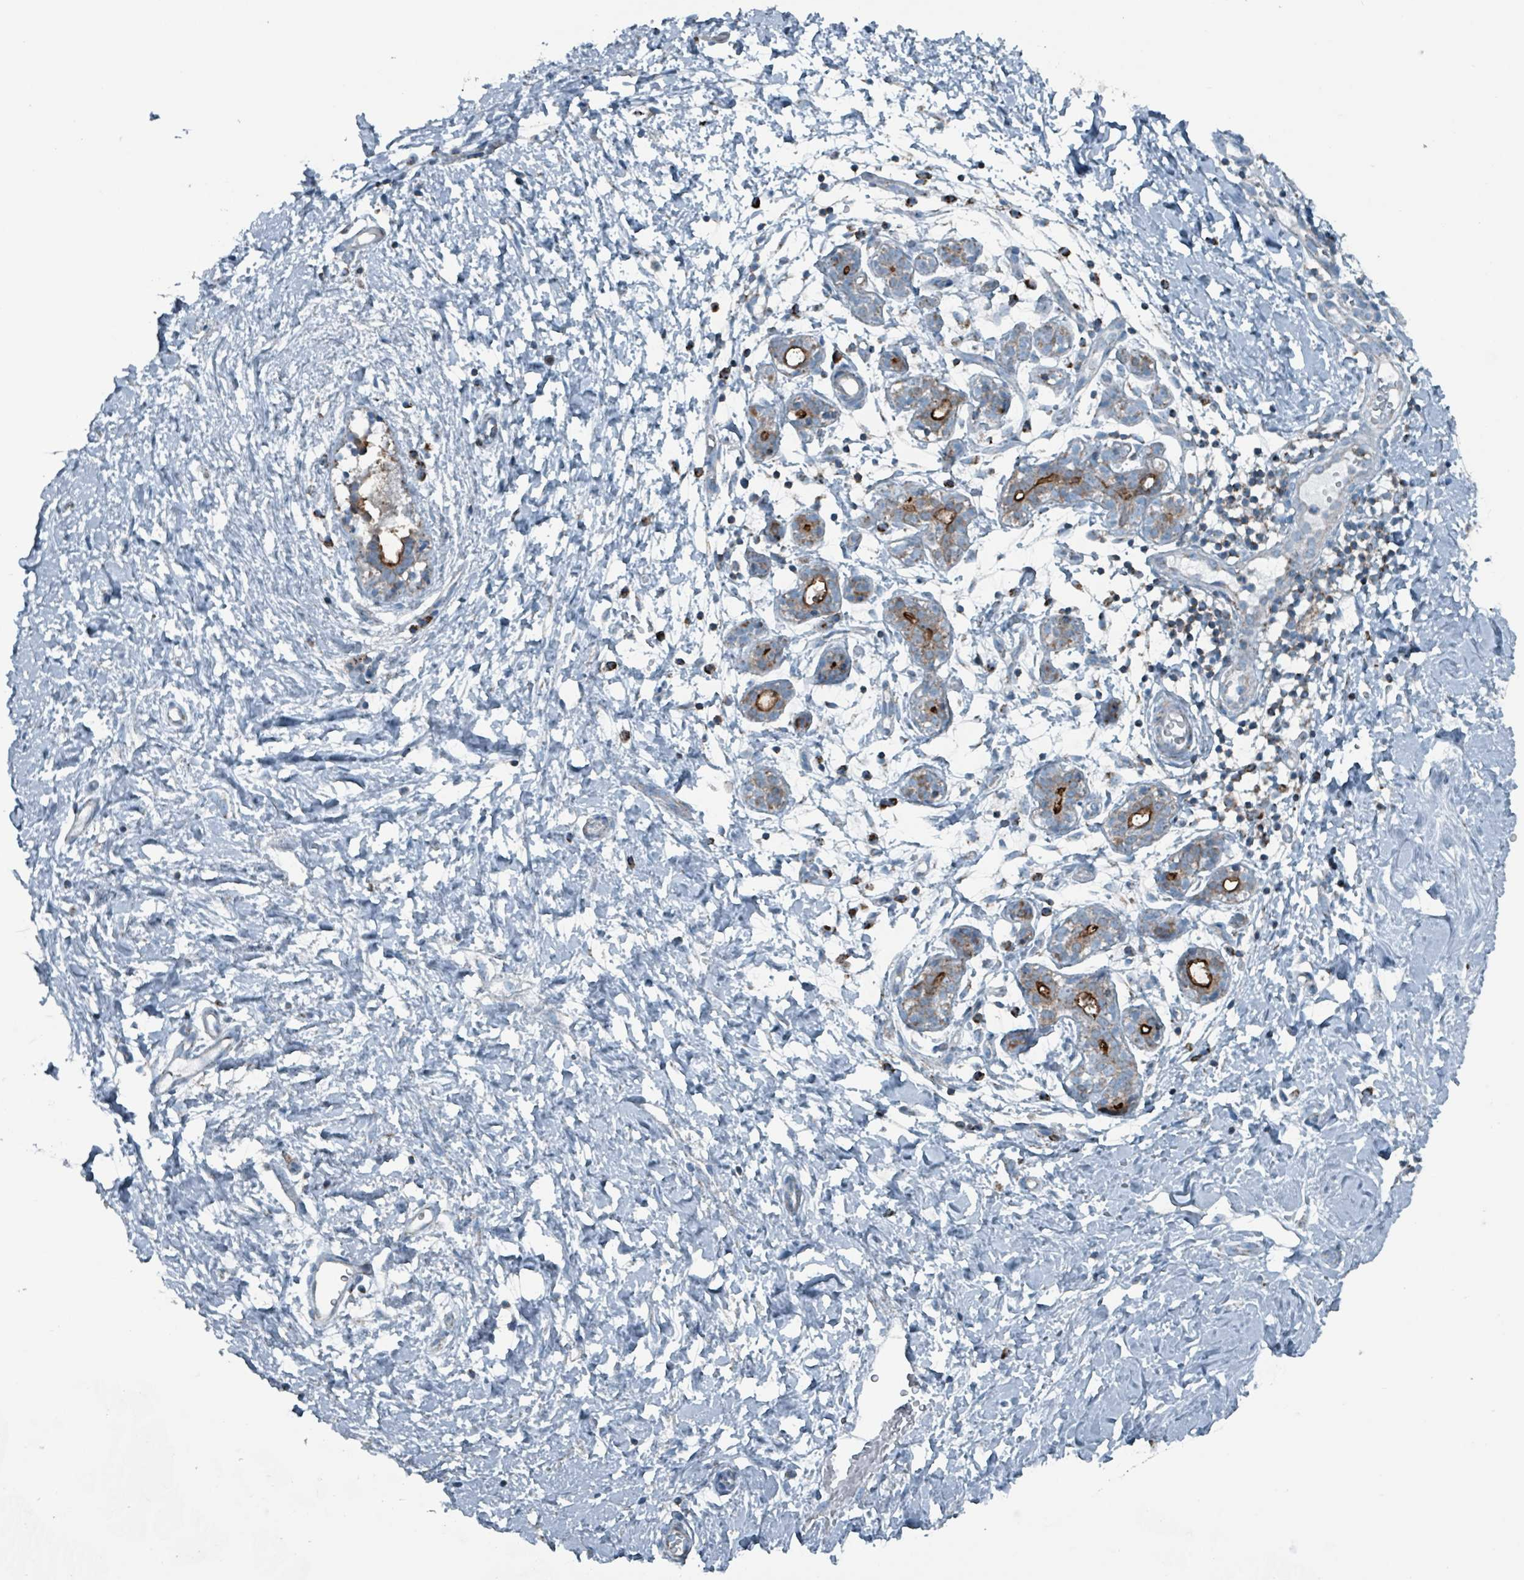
{"staining": {"intensity": "negative", "quantity": "none", "location": "none"}, "tissue": "breast", "cell_type": "Adipocytes", "image_type": "normal", "snomed": [{"axis": "morphology", "description": "Normal tissue, NOS"}, {"axis": "topography", "description": "Breast"}], "caption": "Micrograph shows no significant protein staining in adipocytes of benign breast.", "gene": "ABHD18", "patient": {"sex": "female", "age": 27}}